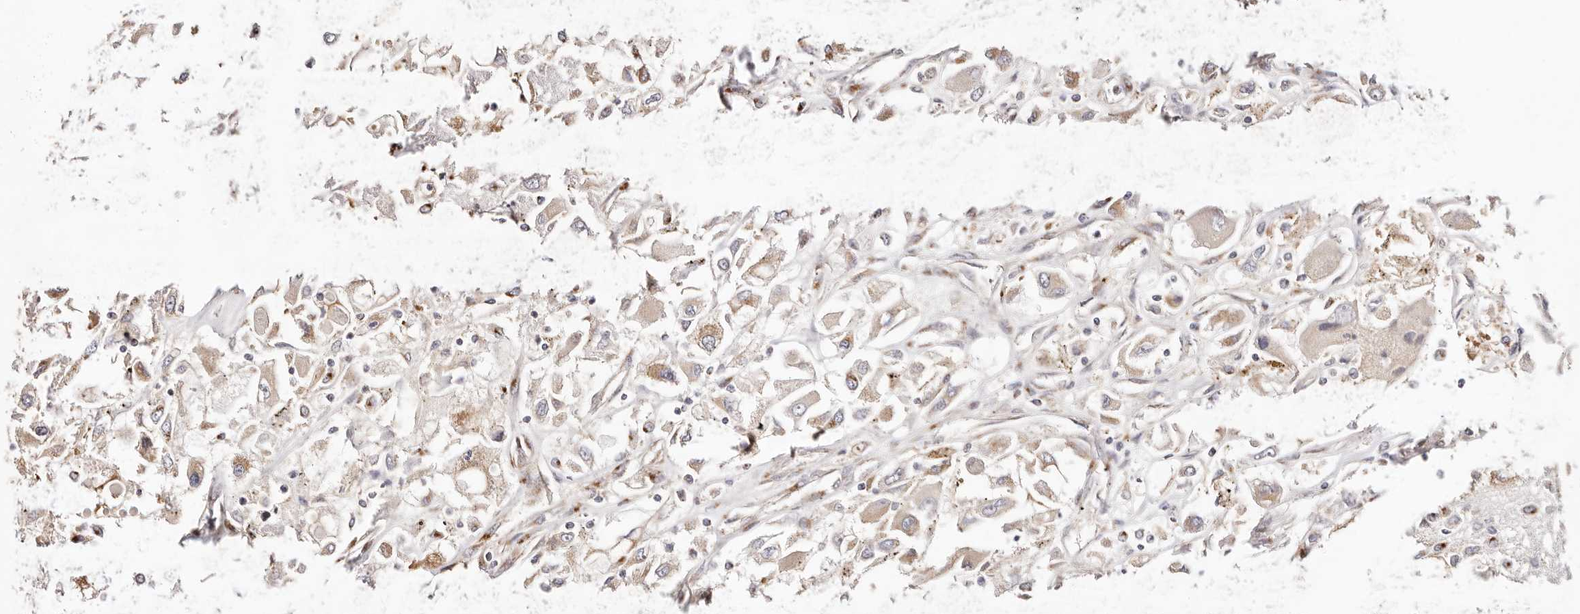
{"staining": {"intensity": "moderate", "quantity": "<25%", "location": "cytoplasmic/membranous"}, "tissue": "renal cancer", "cell_type": "Tumor cells", "image_type": "cancer", "snomed": [{"axis": "morphology", "description": "Adenocarcinoma, NOS"}, {"axis": "topography", "description": "Kidney"}], "caption": "Tumor cells demonstrate low levels of moderate cytoplasmic/membranous staining in approximately <25% of cells in renal cancer.", "gene": "MAPK6", "patient": {"sex": "female", "age": 52}}